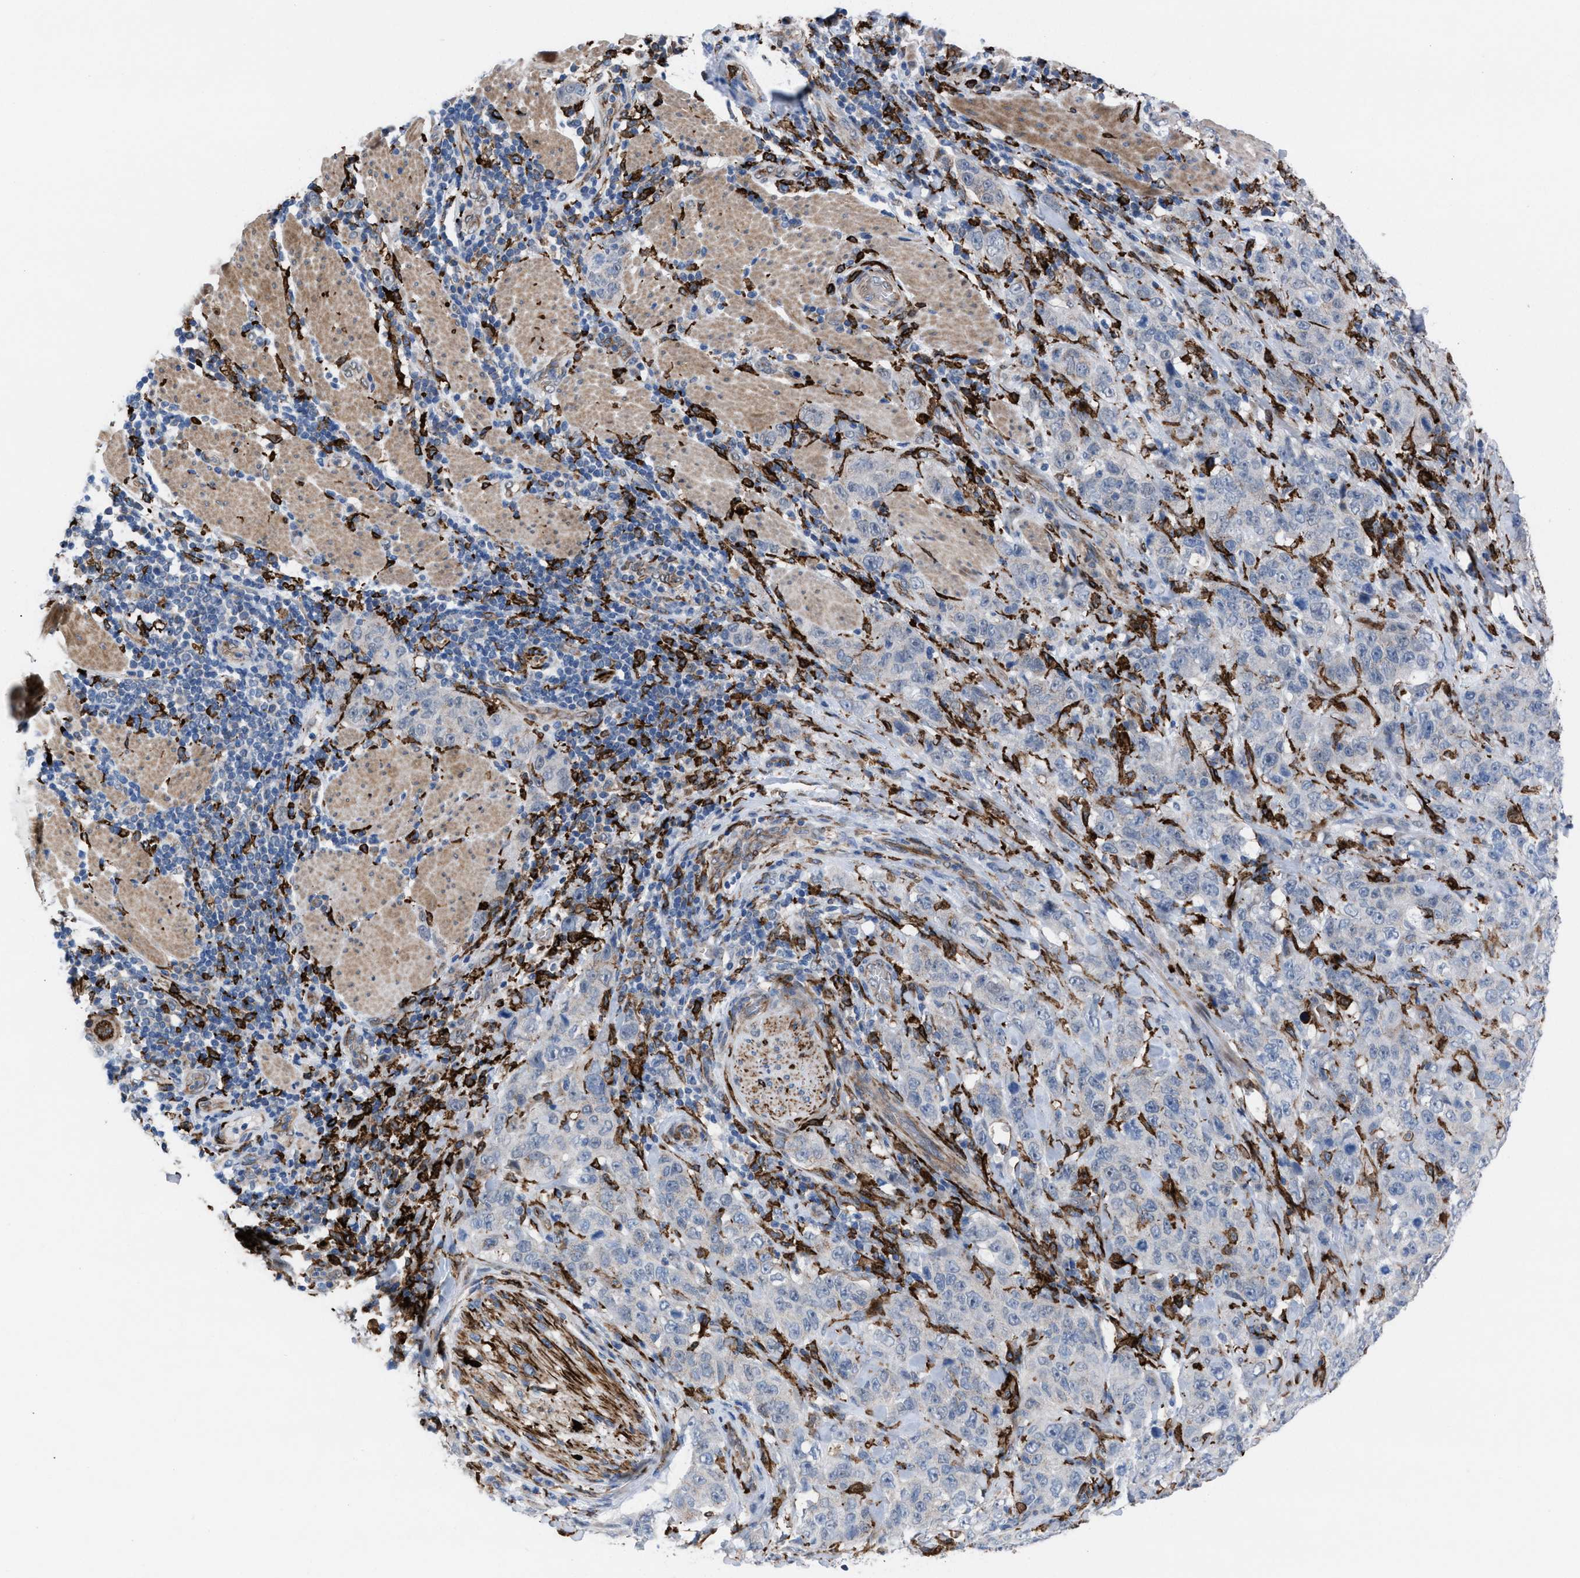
{"staining": {"intensity": "negative", "quantity": "none", "location": "none"}, "tissue": "stomach cancer", "cell_type": "Tumor cells", "image_type": "cancer", "snomed": [{"axis": "morphology", "description": "Adenocarcinoma, NOS"}, {"axis": "topography", "description": "Stomach"}], "caption": "Immunohistochemistry (IHC) of adenocarcinoma (stomach) displays no positivity in tumor cells.", "gene": "SLC47A1", "patient": {"sex": "male", "age": 48}}